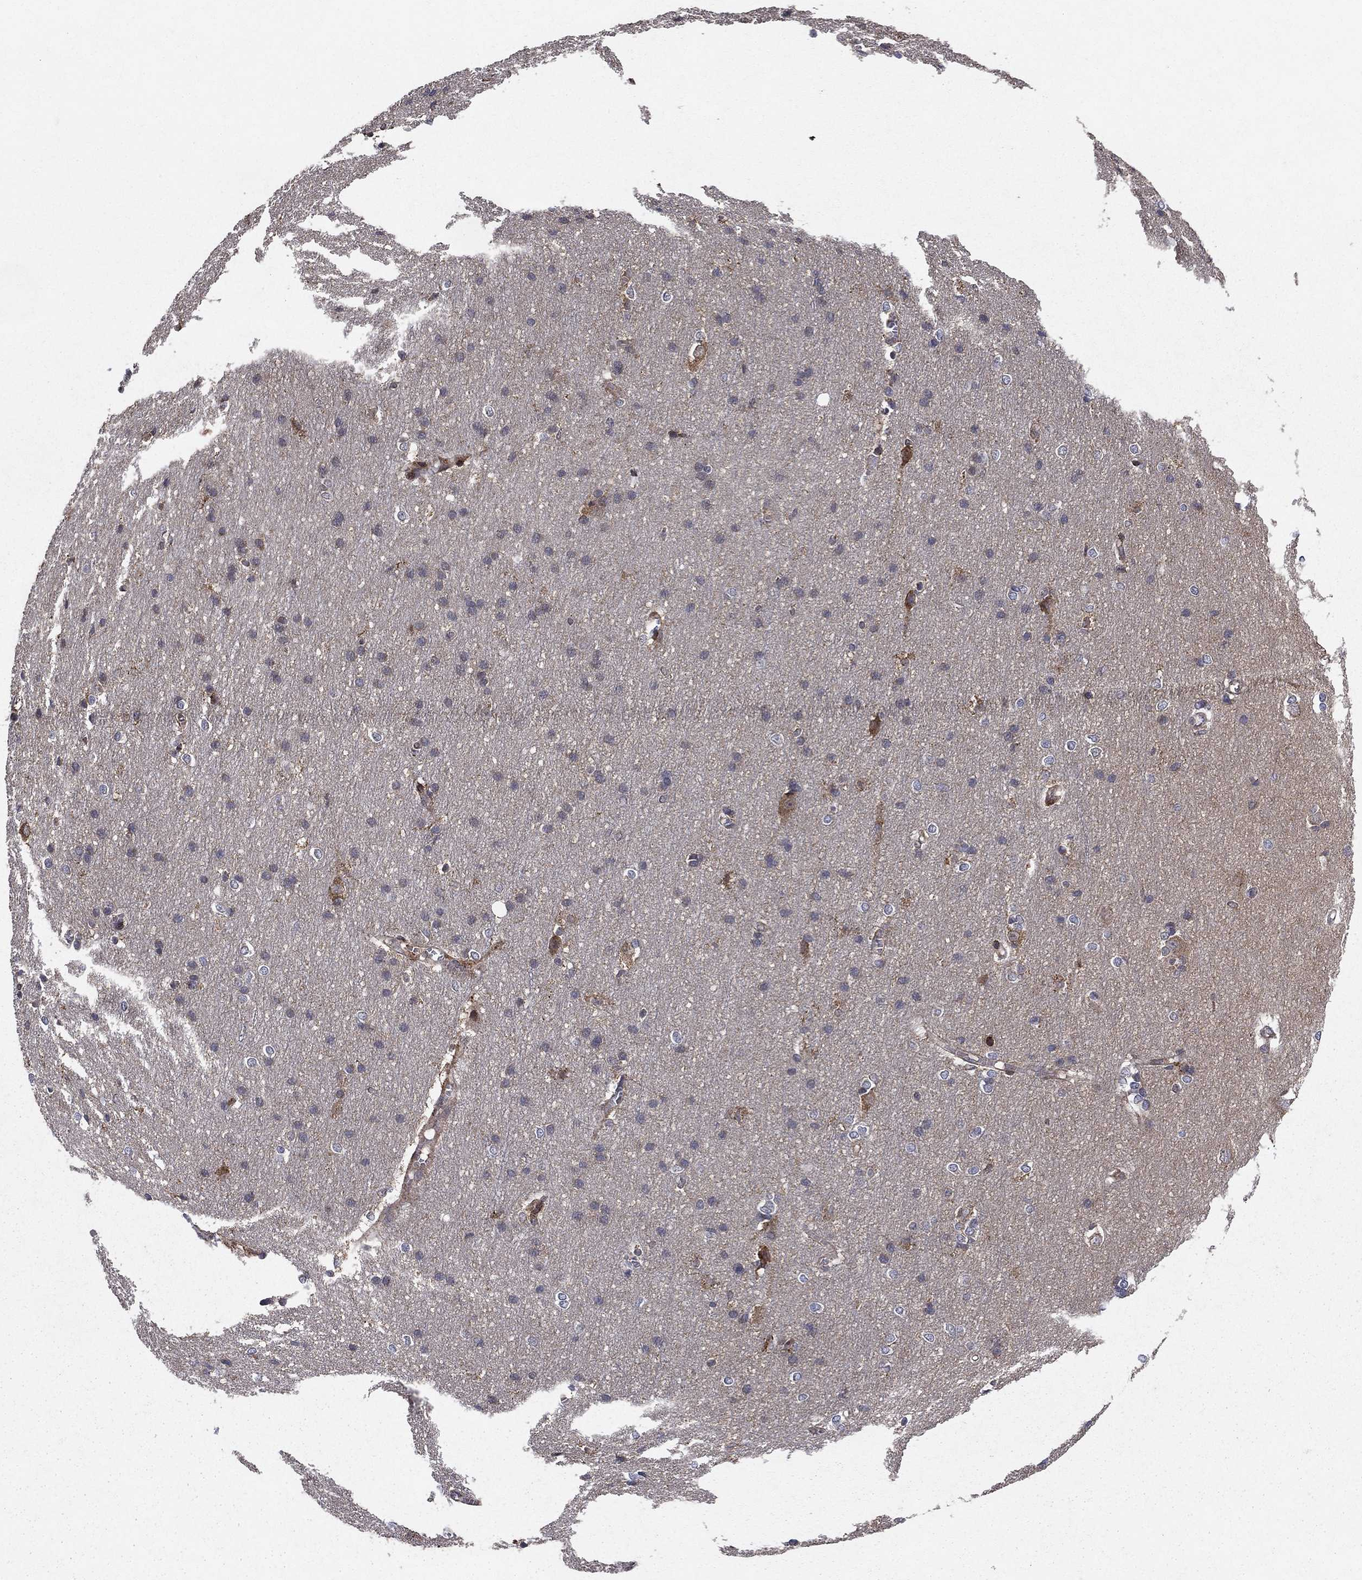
{"staining": {"intensity": "negative", "quantity": "none", "location": "none"}, "tissue": "cerebral cortex", "cell_type": "Endothelial cells", "image_type": "normal", "snomed": [{"axis": "morphology", "description": "Normal tissue, NOS"}, {"axis": "topography", "description": "Cerebral cortex"}], "caption": "Immunohistochemistry of normal cerebral cortex demonstrates no positivity in endothelial cells.", "gene": "BABAM2", "patient": {"sex": "male", "age": 37}}